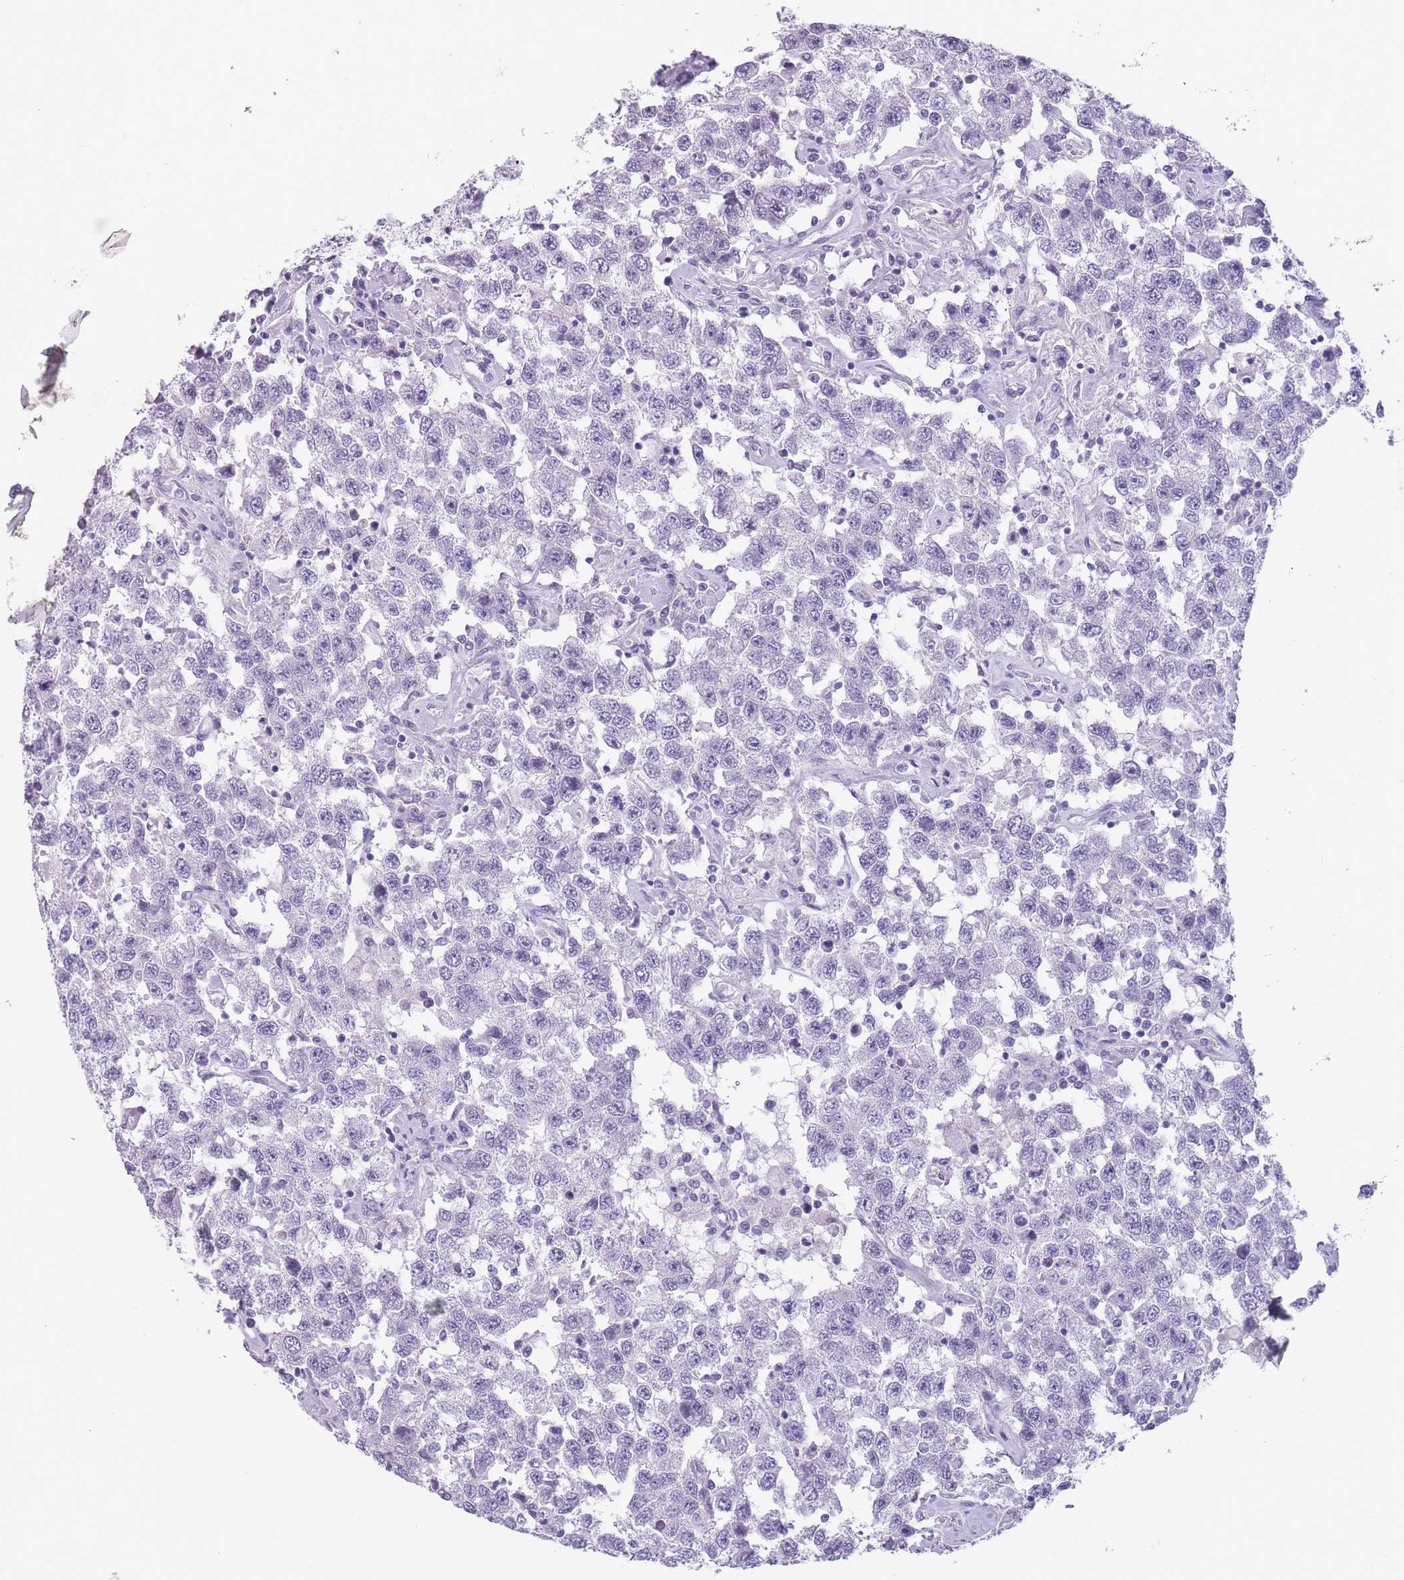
{"staining": {"intensity": "negative", "quantity": "none", "location": "none"}, "tissue": "testis cancer", "cell_type": "Tumor cells", "image_type": "cancer", "snomed": [{"axis": "morphology", "description": "Seminoma, NOS"}, {"axis": "topography", "description": "Testis"}], "caption": "DAB immunohistochemical staining of human testis cancer (seminoma) reveals no significant staining in tumor cells.", "gene": "CCNO", "patient": {"sex": "male", "age": 41}}